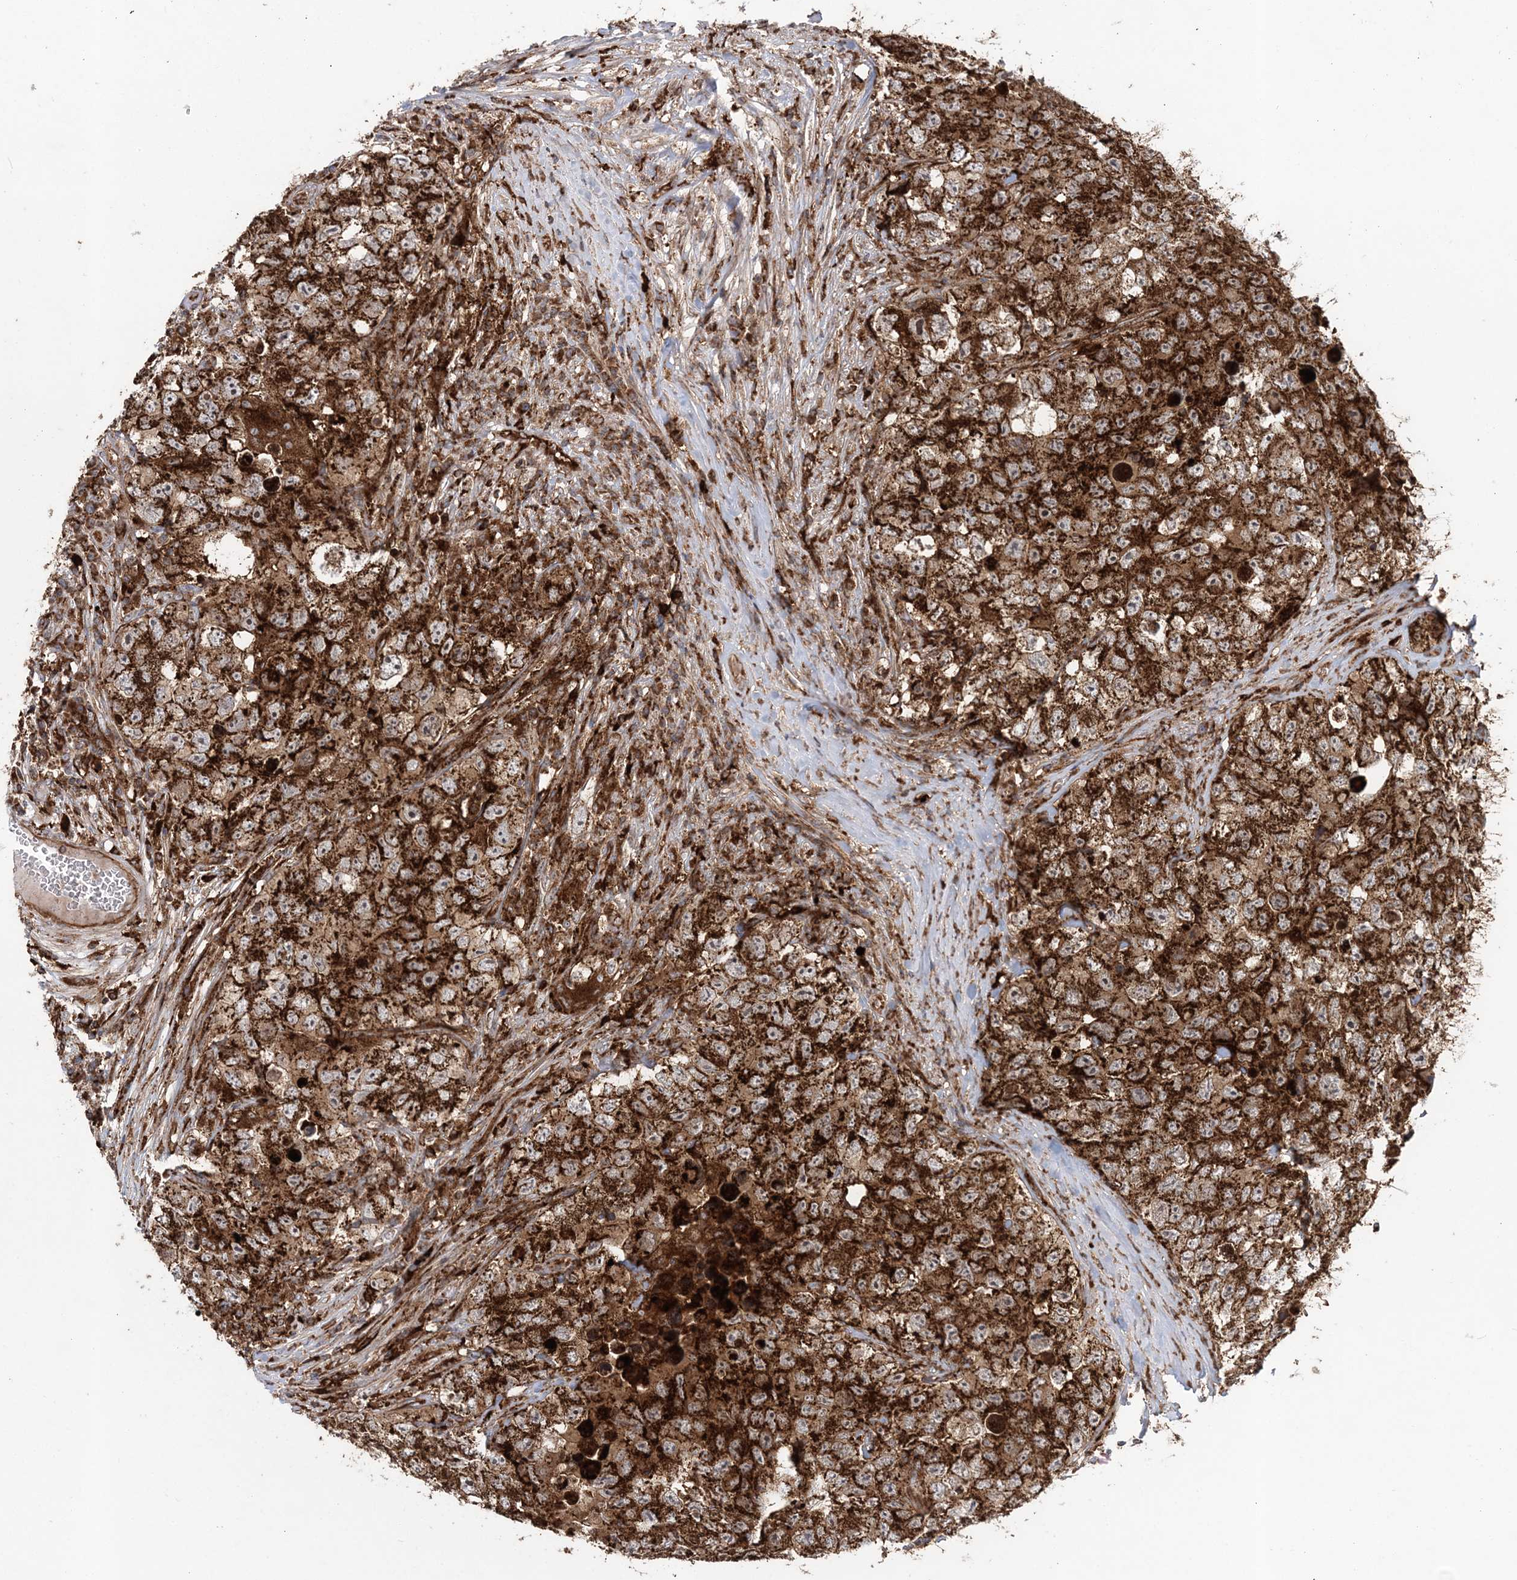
{"staining": {"intensity": "strong", "quantity": ">75%", "location": "cytoplasmic/membranous"}, "tissue": "testis cancer", "cell_type": "Tumor cells", "image_type": "cancer", "snomed": [{"axis": "morphology", "description": "Seminoma, NOS"}, {"axis": "morphology", "description": "Carcinoma, Embryonal, NOS"}, {"axis": "topography", "description": "Testis"}], "caption": "High-power microscopy captured an IHC histopathology image of embryonal carcinoma (testis), revealing strong cytoplasmic/membranous staining in approximately >75% of tumor cells. (brown staining indicates protein expression, while blue staining denotes nuclei).", "gene": "LRPPRC", "patient": {"sex": "male", "age": 43}}